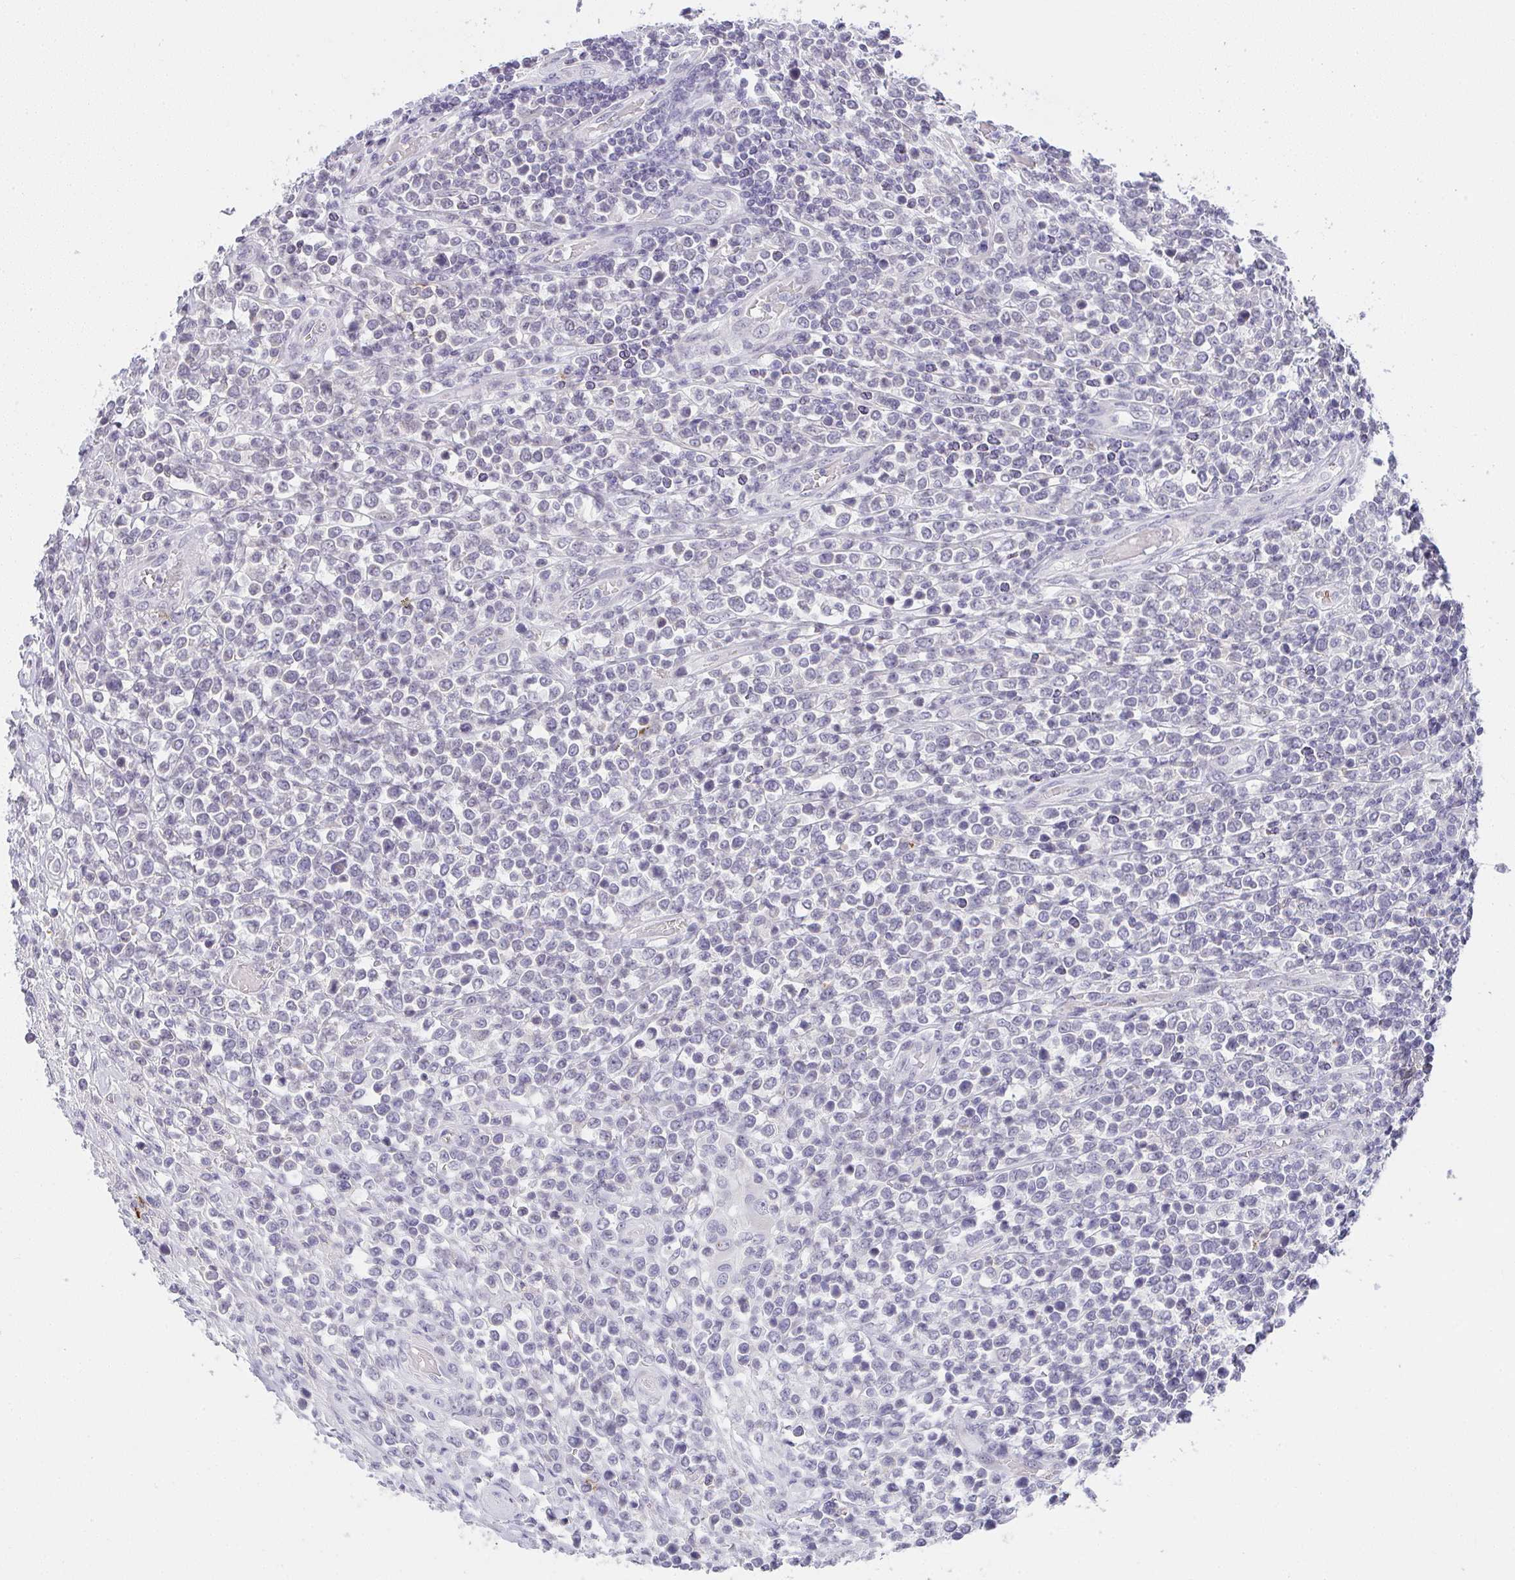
{"staining": {"intensity": "negative", "quantity": "none", "location": "none"}, "tissue": "lymphoma", "cell_type": "Tumor cells", "image_type": "cancer", "snomed": [{"axis": "morphology", "description": "Malignant lymphoma, non-Hodgkin's type, High grade"}, {"axis": "topography", "description": "Soft tissue"}], "caption": "An image of human high-grade malignant lymphoma, non-Hodgkin's type is negative for staining in tumor cells.", "gene": "CACNA1S", "patient": {"sex": "female", "age": 56}}